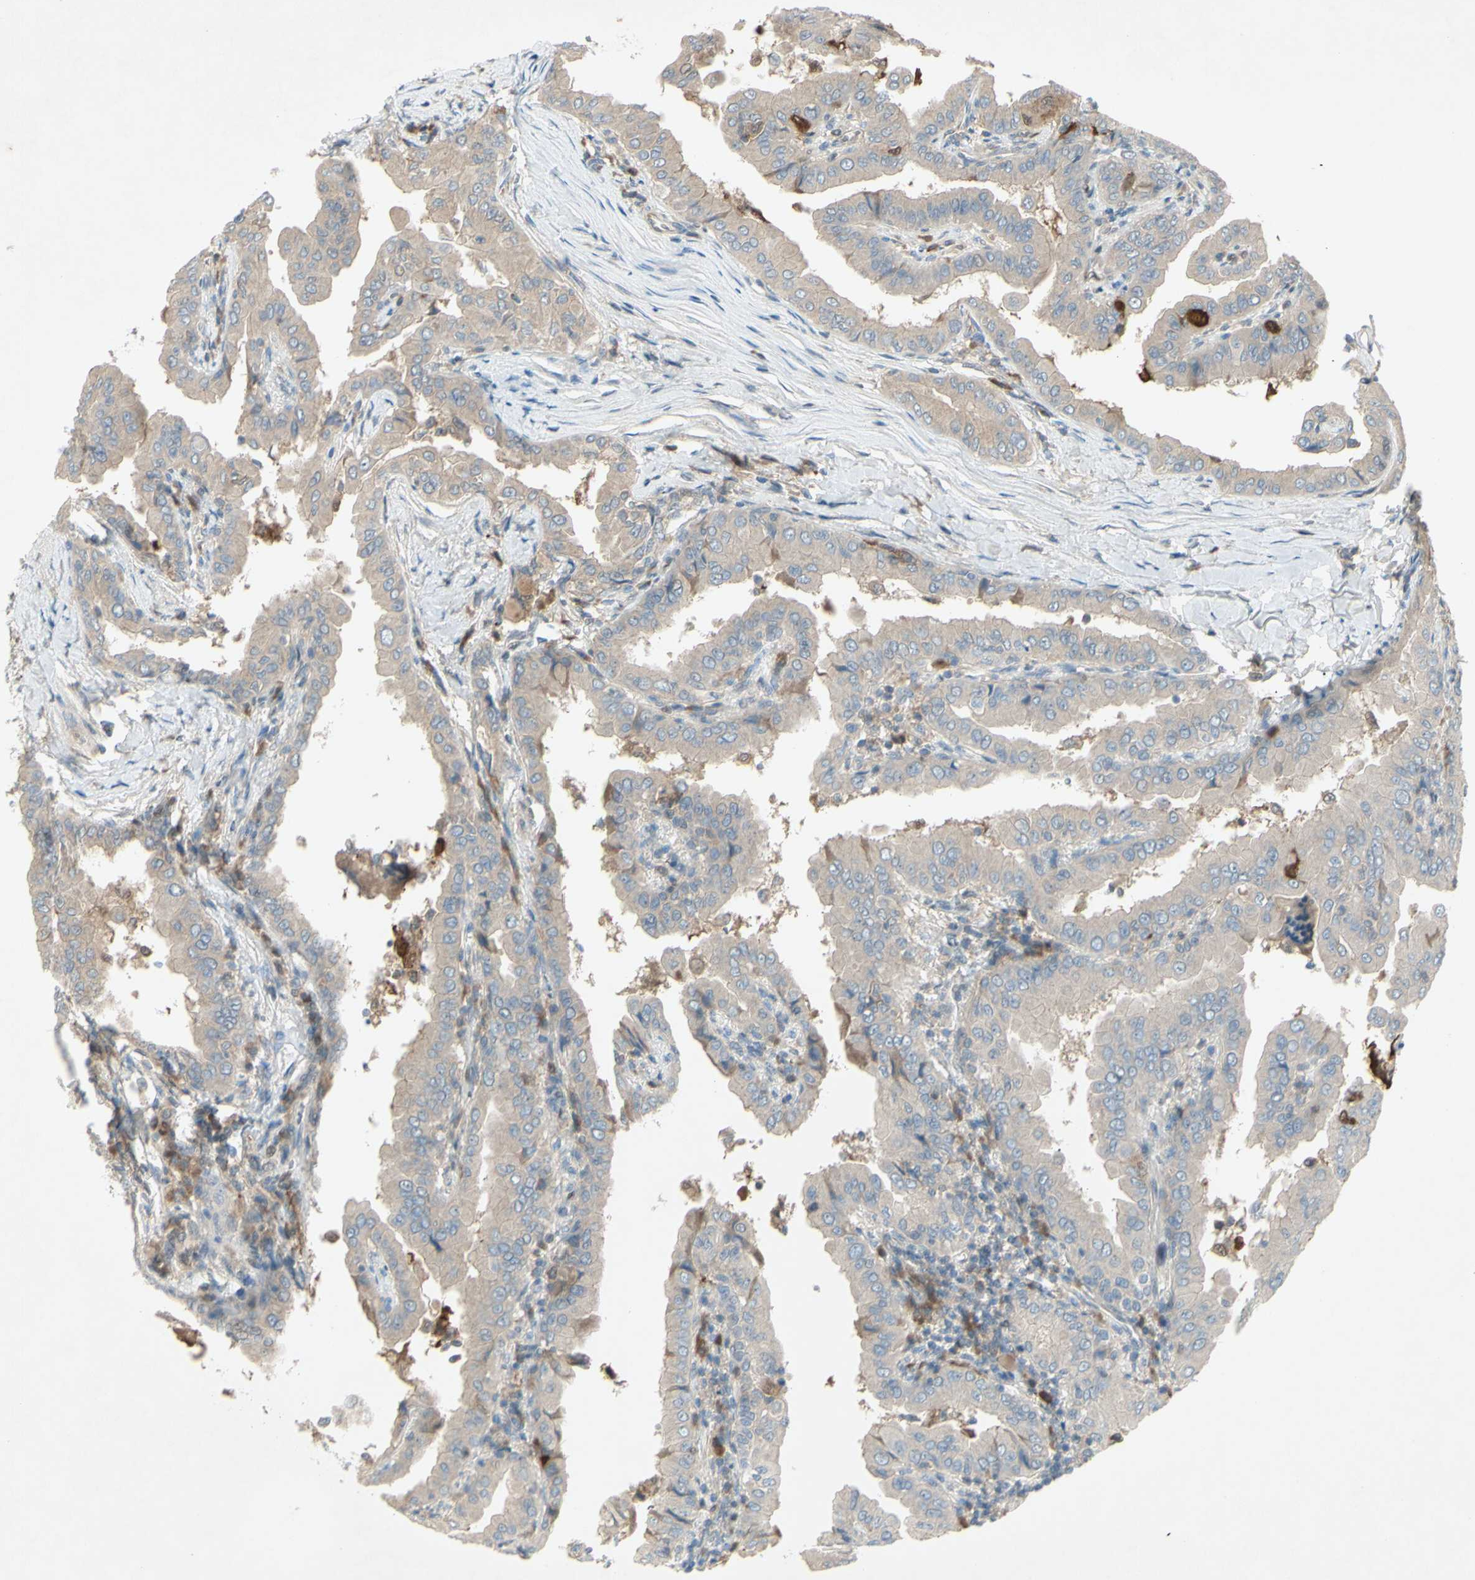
{"staining": {"intensity": "weak", "quantity": ">75%", "location": "cytoplasmic/membranous"}, "tissue": "thyroid cancer", "cell_type": "Tumor cells", "image_type": "cancer", "snomed": [{"axis": "morphology", "description": "Papillary adenocarcinoma, NOS"}, {"axis": "topography", "description": "Thyroid gland"}], "caption": "Thyroid cancer tissue shows weak cytoplasmic/membranous expression in approximately >75% of tumor cells, visualized by immunohistochemistry.", "gene": "C1orf159", "patient": {"sex": "male", "age": 33}}